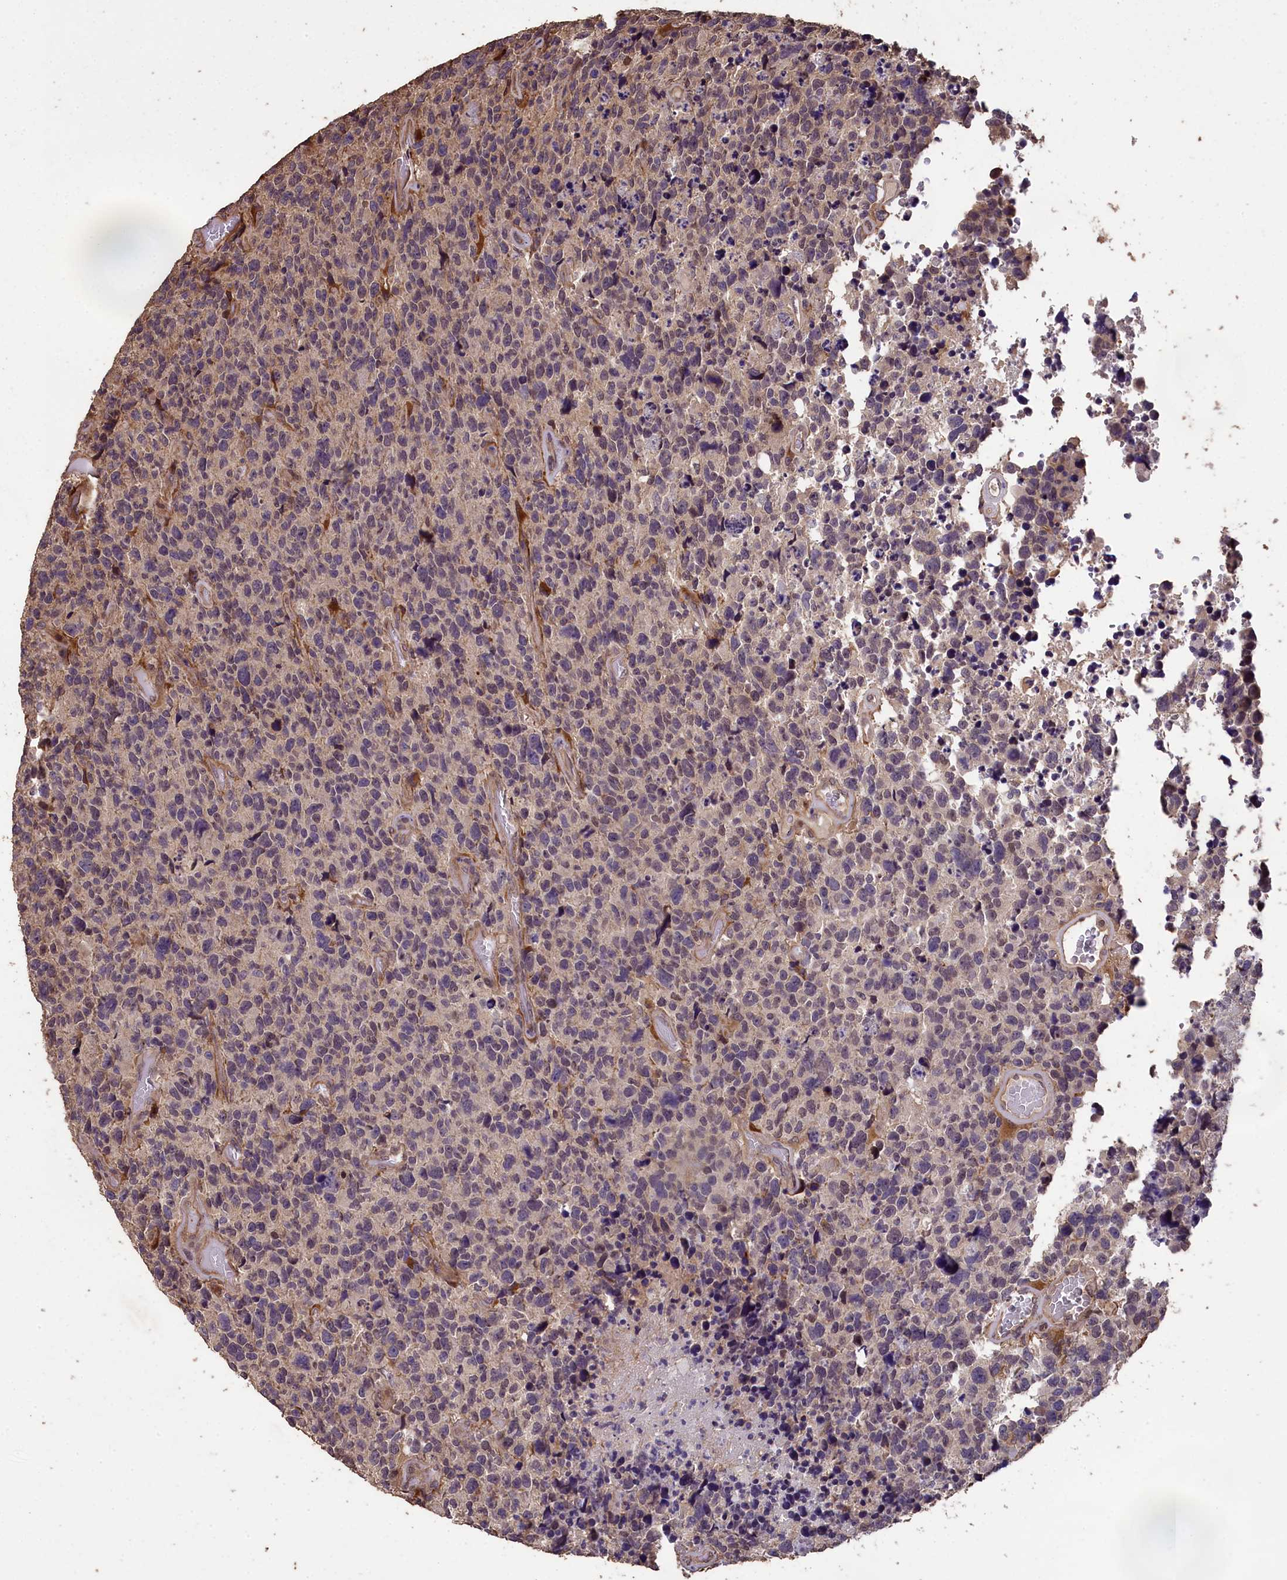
{"staining": {"intensity": "negative", "quantity": "none", "location": "none"}, "tissue": "glioma", "cell_type": "Tumor cells", "image_type": "cancer", "snomed": [{"axis": "morphology", "description": "Glioma, malignant, High grade"}, {"axis": "topography", "description": "Brain"}], "caption": "Glioma was stained to show a protein in brown. There is no significant positivity in tumor cells.", "gene": "CHD9", "patient": {"sex": "male", "age": 69}}